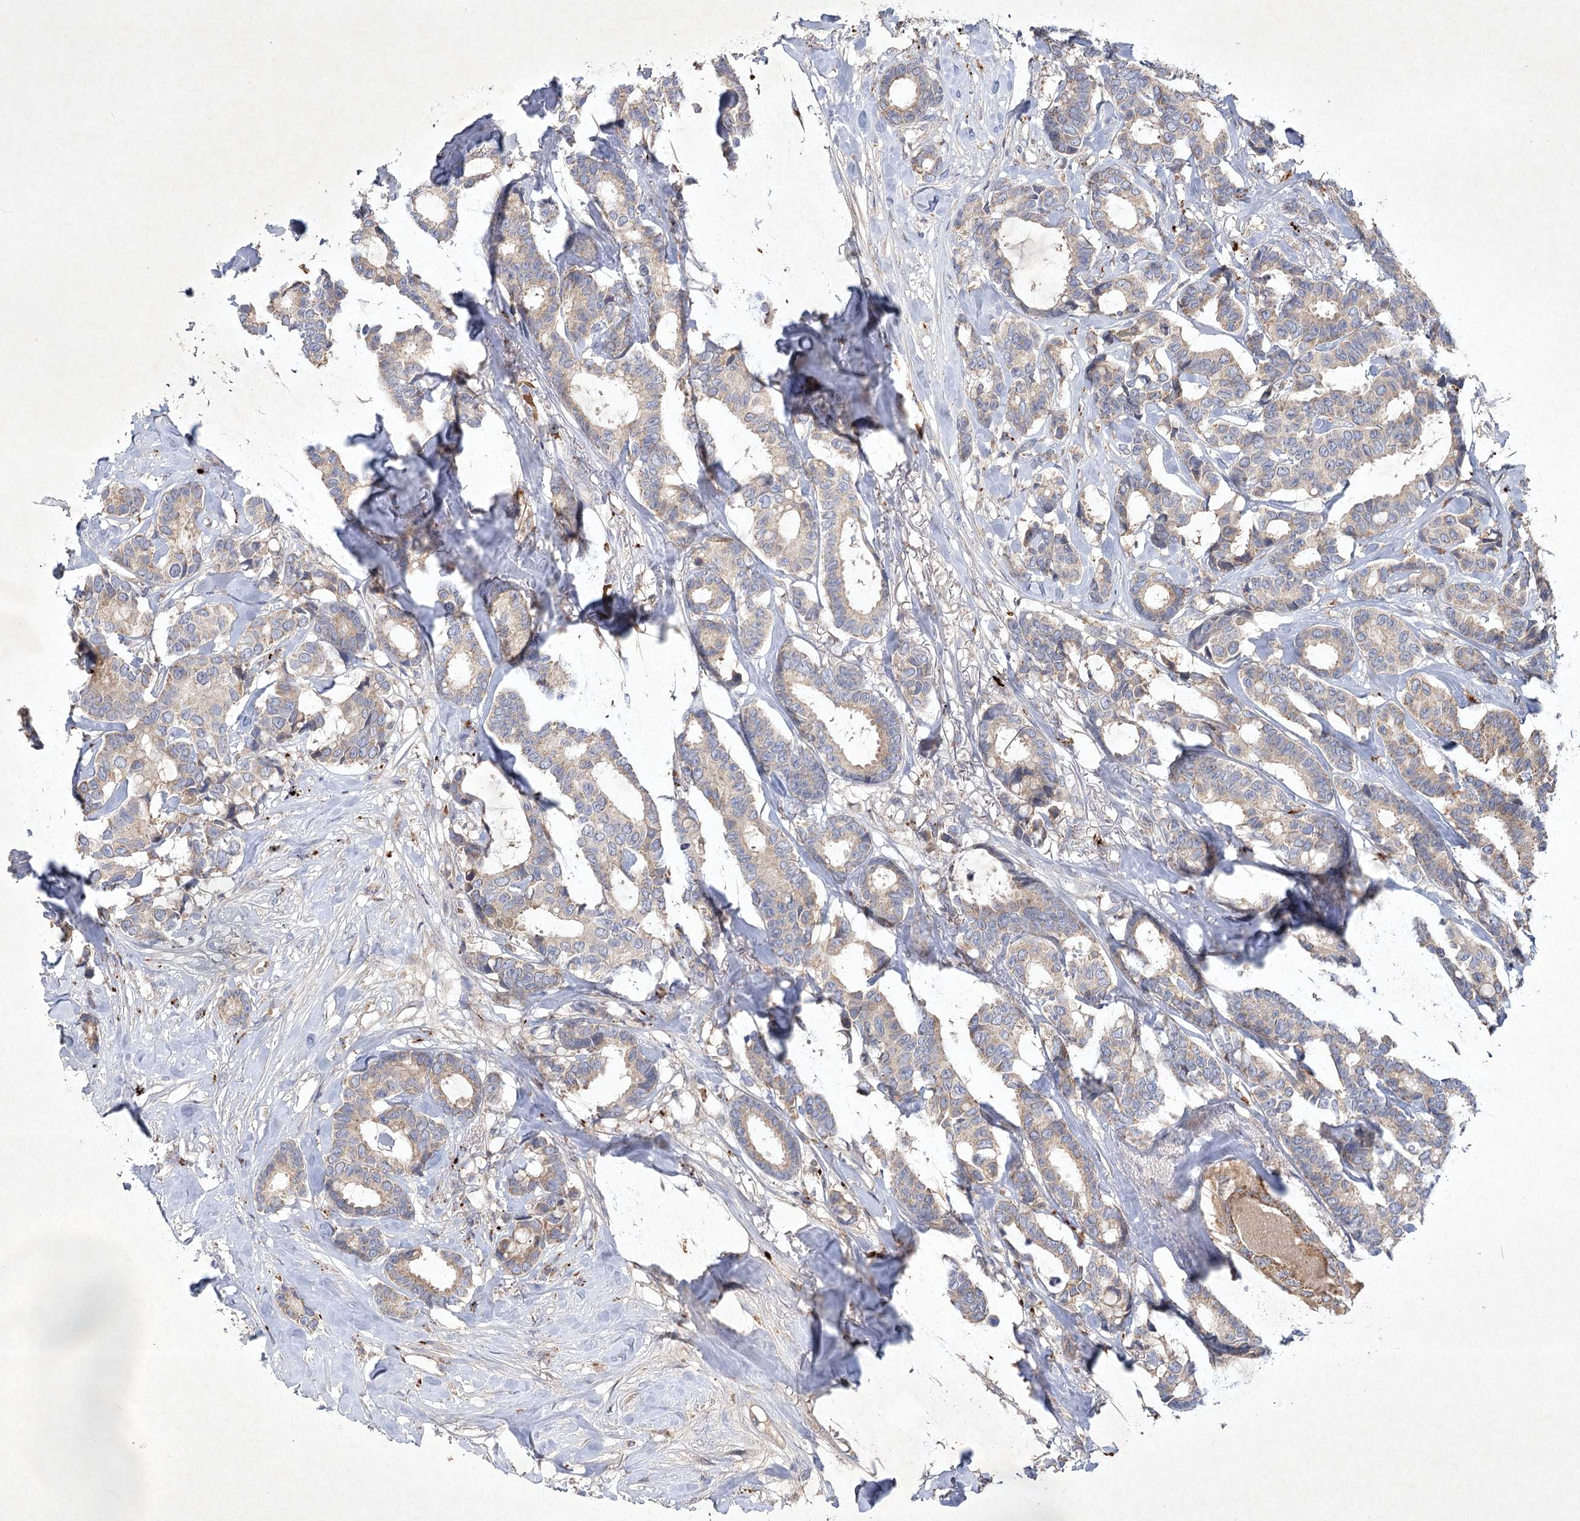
{"staining": {"intensity": "weak", "quantity": "<25%", "location": "cytoplasmic/membranous"}, "tissue": "breast cancer", "cell_type": "Tumor cells", "image_type": "cancer", "snomed": [{"axis": "morphology", "description": "Duct carcinoma"}, {"axis": "topography", "description": "Breast"}], "caption": "A high-resolution photomicrograph shows immunohistochemistry staining of breast intraductal carcinoma, which demonstrates no significant staining in tumor cells.", "gene": "PYROXD2", "patient": {"sex": "female", "age": 87}}